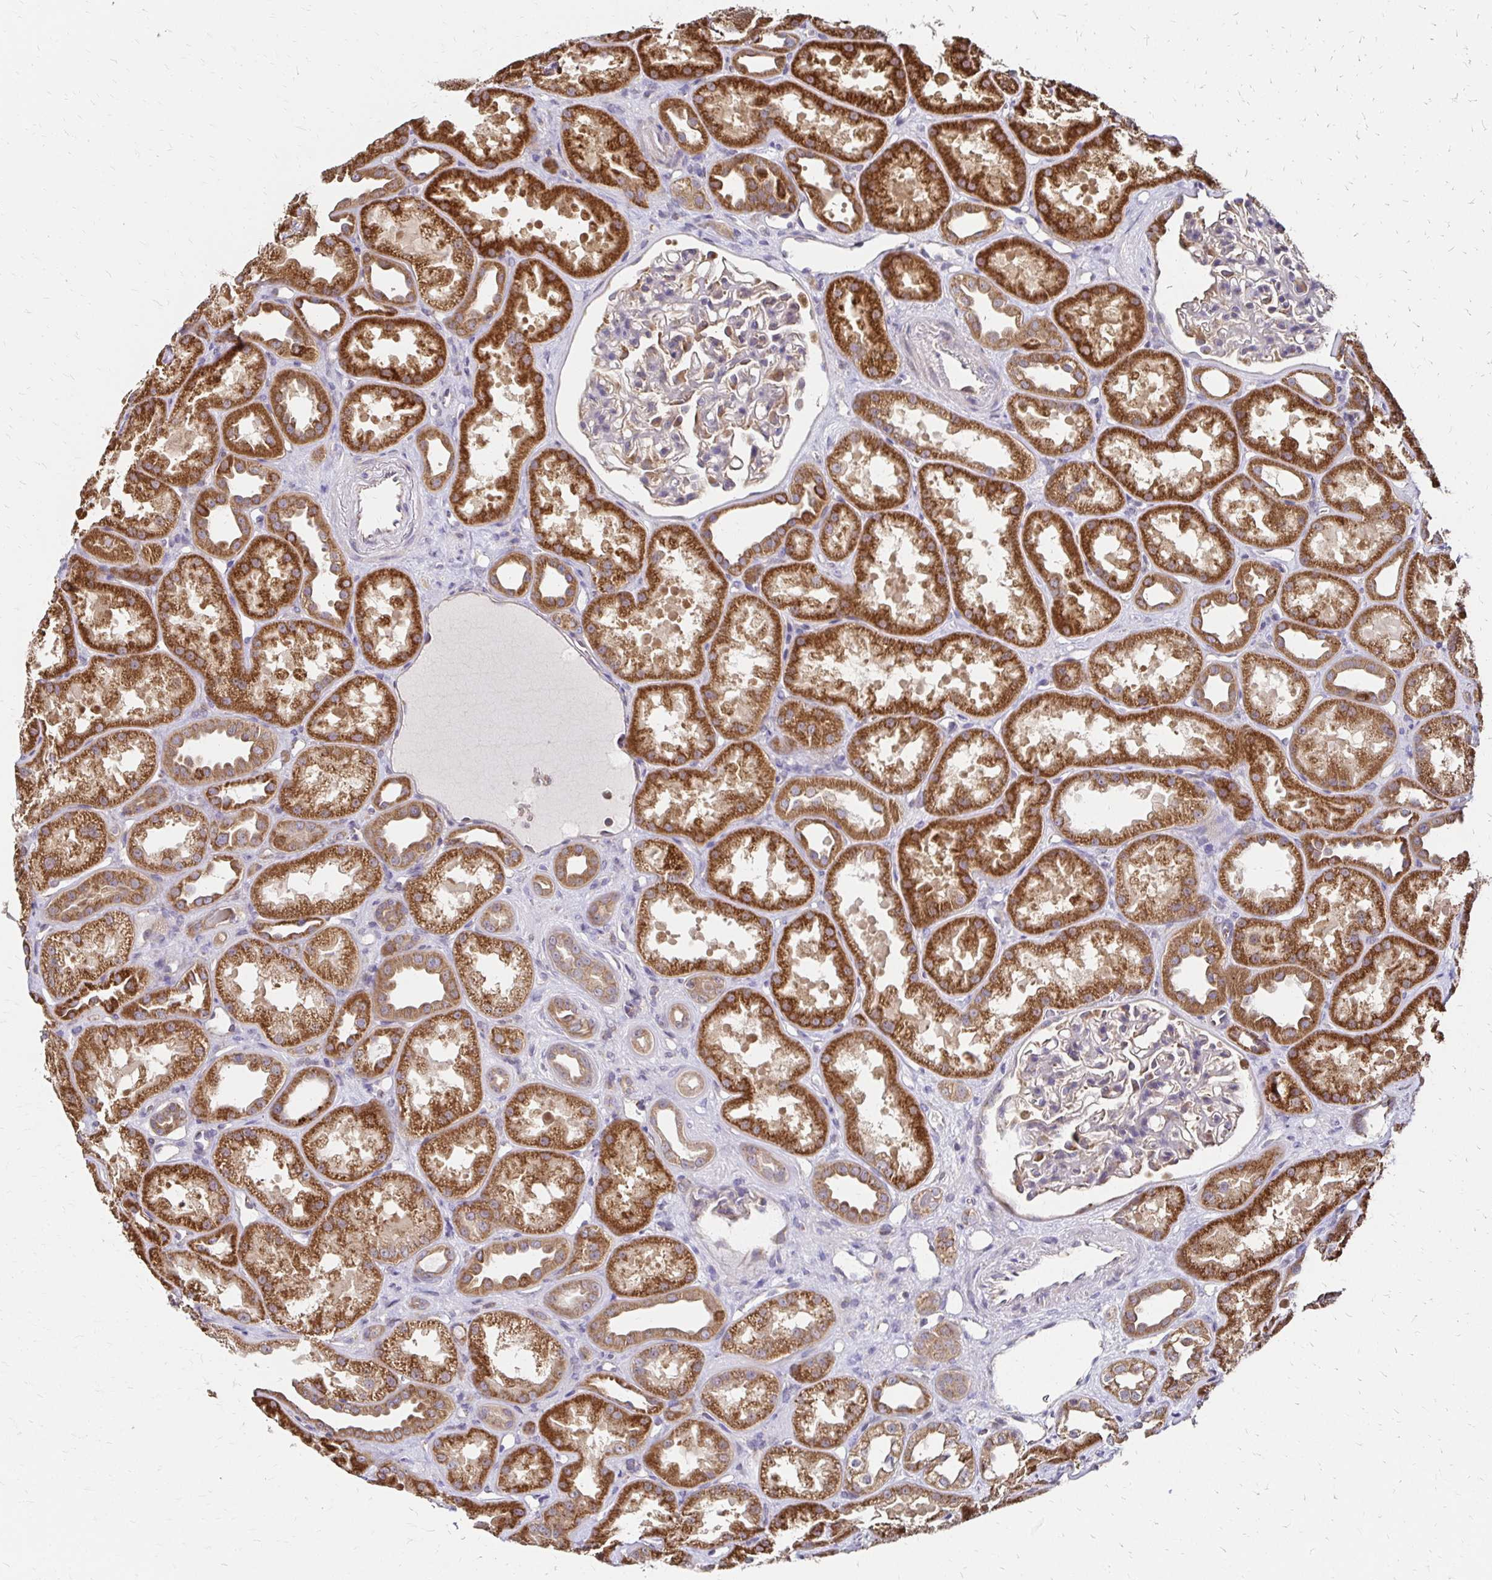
{"staining": {"intensity": "weak", "quantity": "<25%", "location": "cytoplasmic/membranous"}, "tissue": "kidney", "cell_type": "Cells in glomeruli", "image_type": "normal", "snomed": [{"axis": "morphology", "description": "Normal tissue, NOS"}, {"axis": "topography", "description": "Kidney"}], "caption": "Immunohistochemistry image of unremarkable kidney: human kidney stained with DAB (3,3'-diaminobenzidine) shows no significant protein positivity in cells in glomeruli. Brightfield microscopy of IHC stained with DAB (brown) and hematoxylin (blue), captured at high magnification.", "gene": "ZW10", "patient": {"sex": "male", "age": 61}}